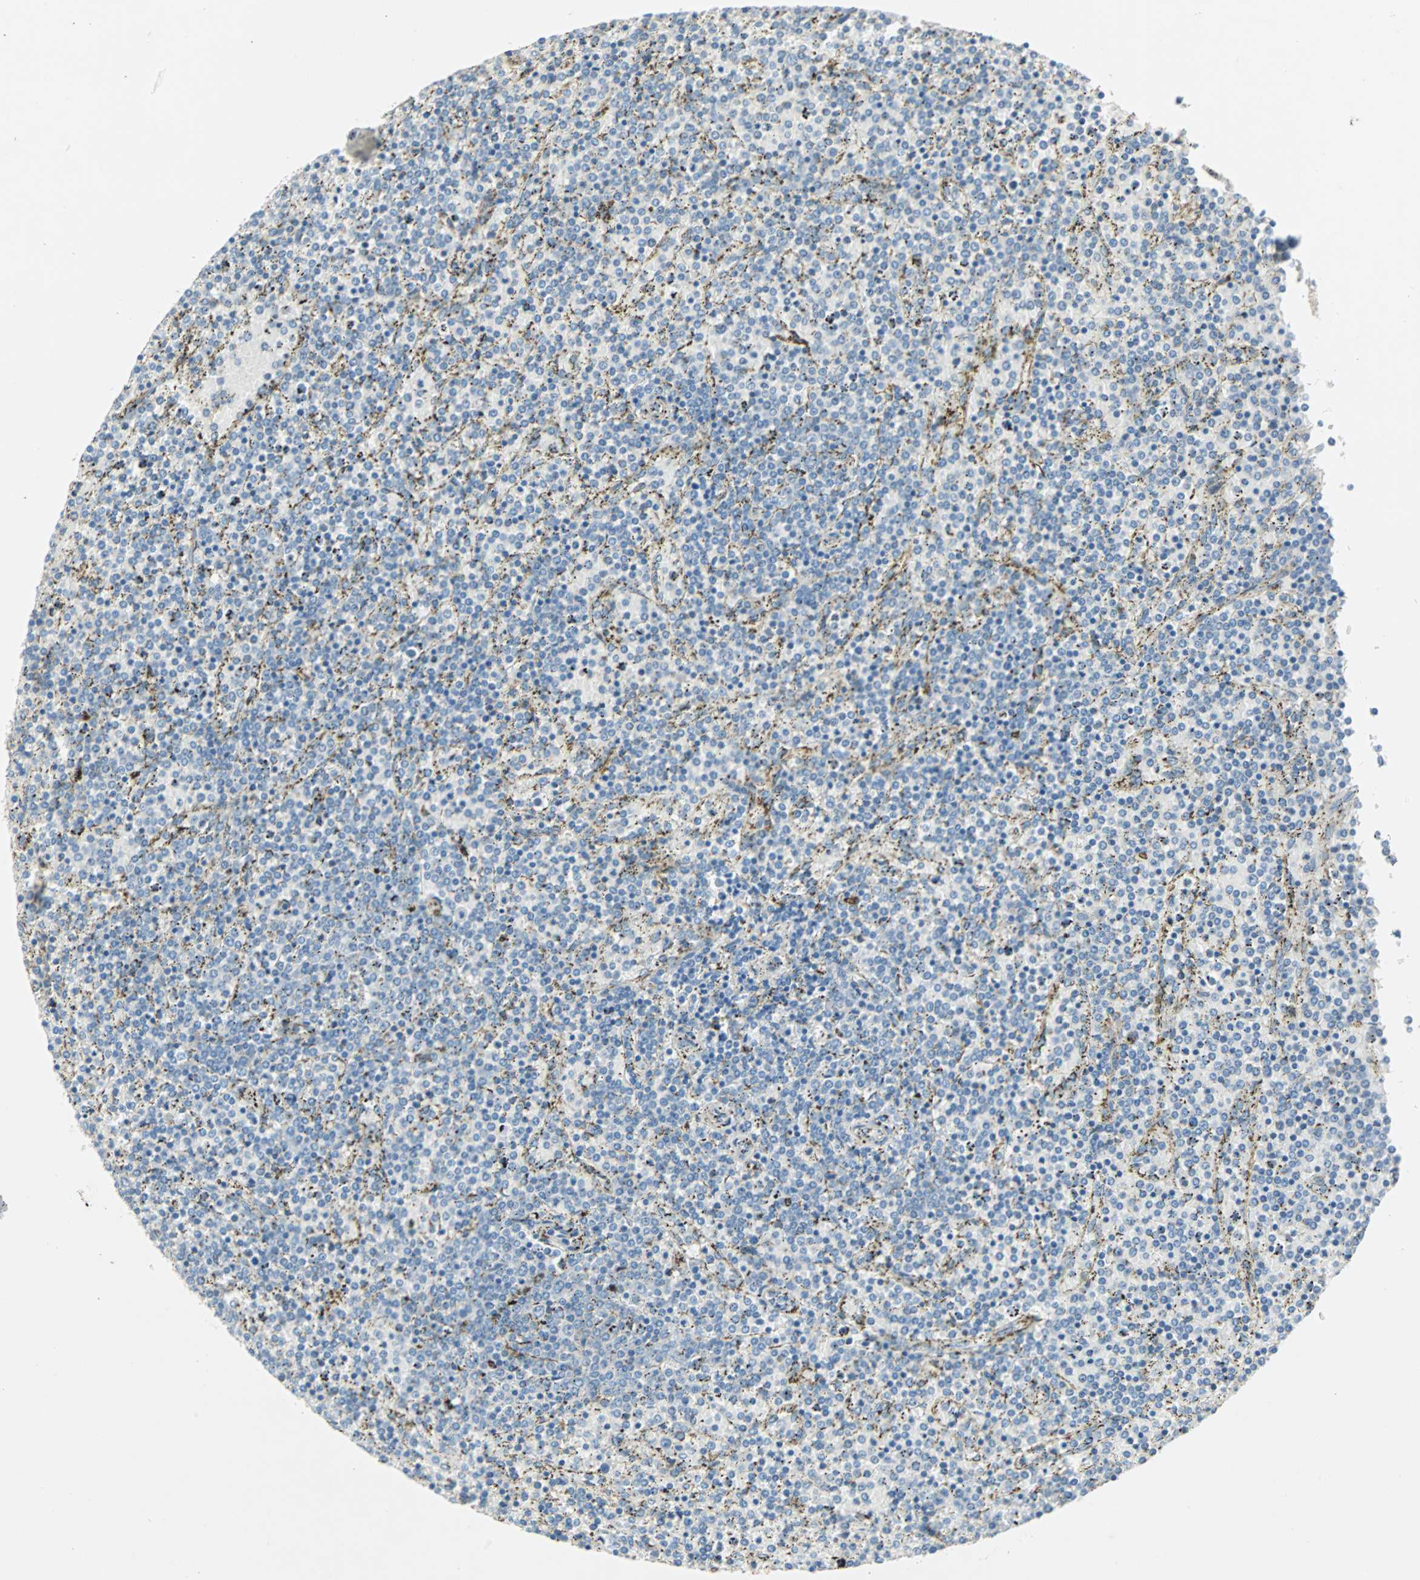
{"staining": {"intensity": "negative", "quantity": "none", "location": "none"}, "tissue": "lymphoma", "cell_type": "Tumor cells", "image_type": "cancer", "snomed": [{"axis": "morphology", "description": "Malignant lymphoma, non-Hodgkin's type, Low grade"}, {"axis": "topography", "description": "Spleen"}], "caption": "The image displays no significant expression in tumor cells of lymphoma. The staining was performed using DAB (3,3'-diaminobenzidine) to visualize the protein expression in brown, while the nuclei were stained in blue with hematoxylin (Magnification: 20x).", "gene": "CAND2", "patient": {"sex": "female", "age": 77}}